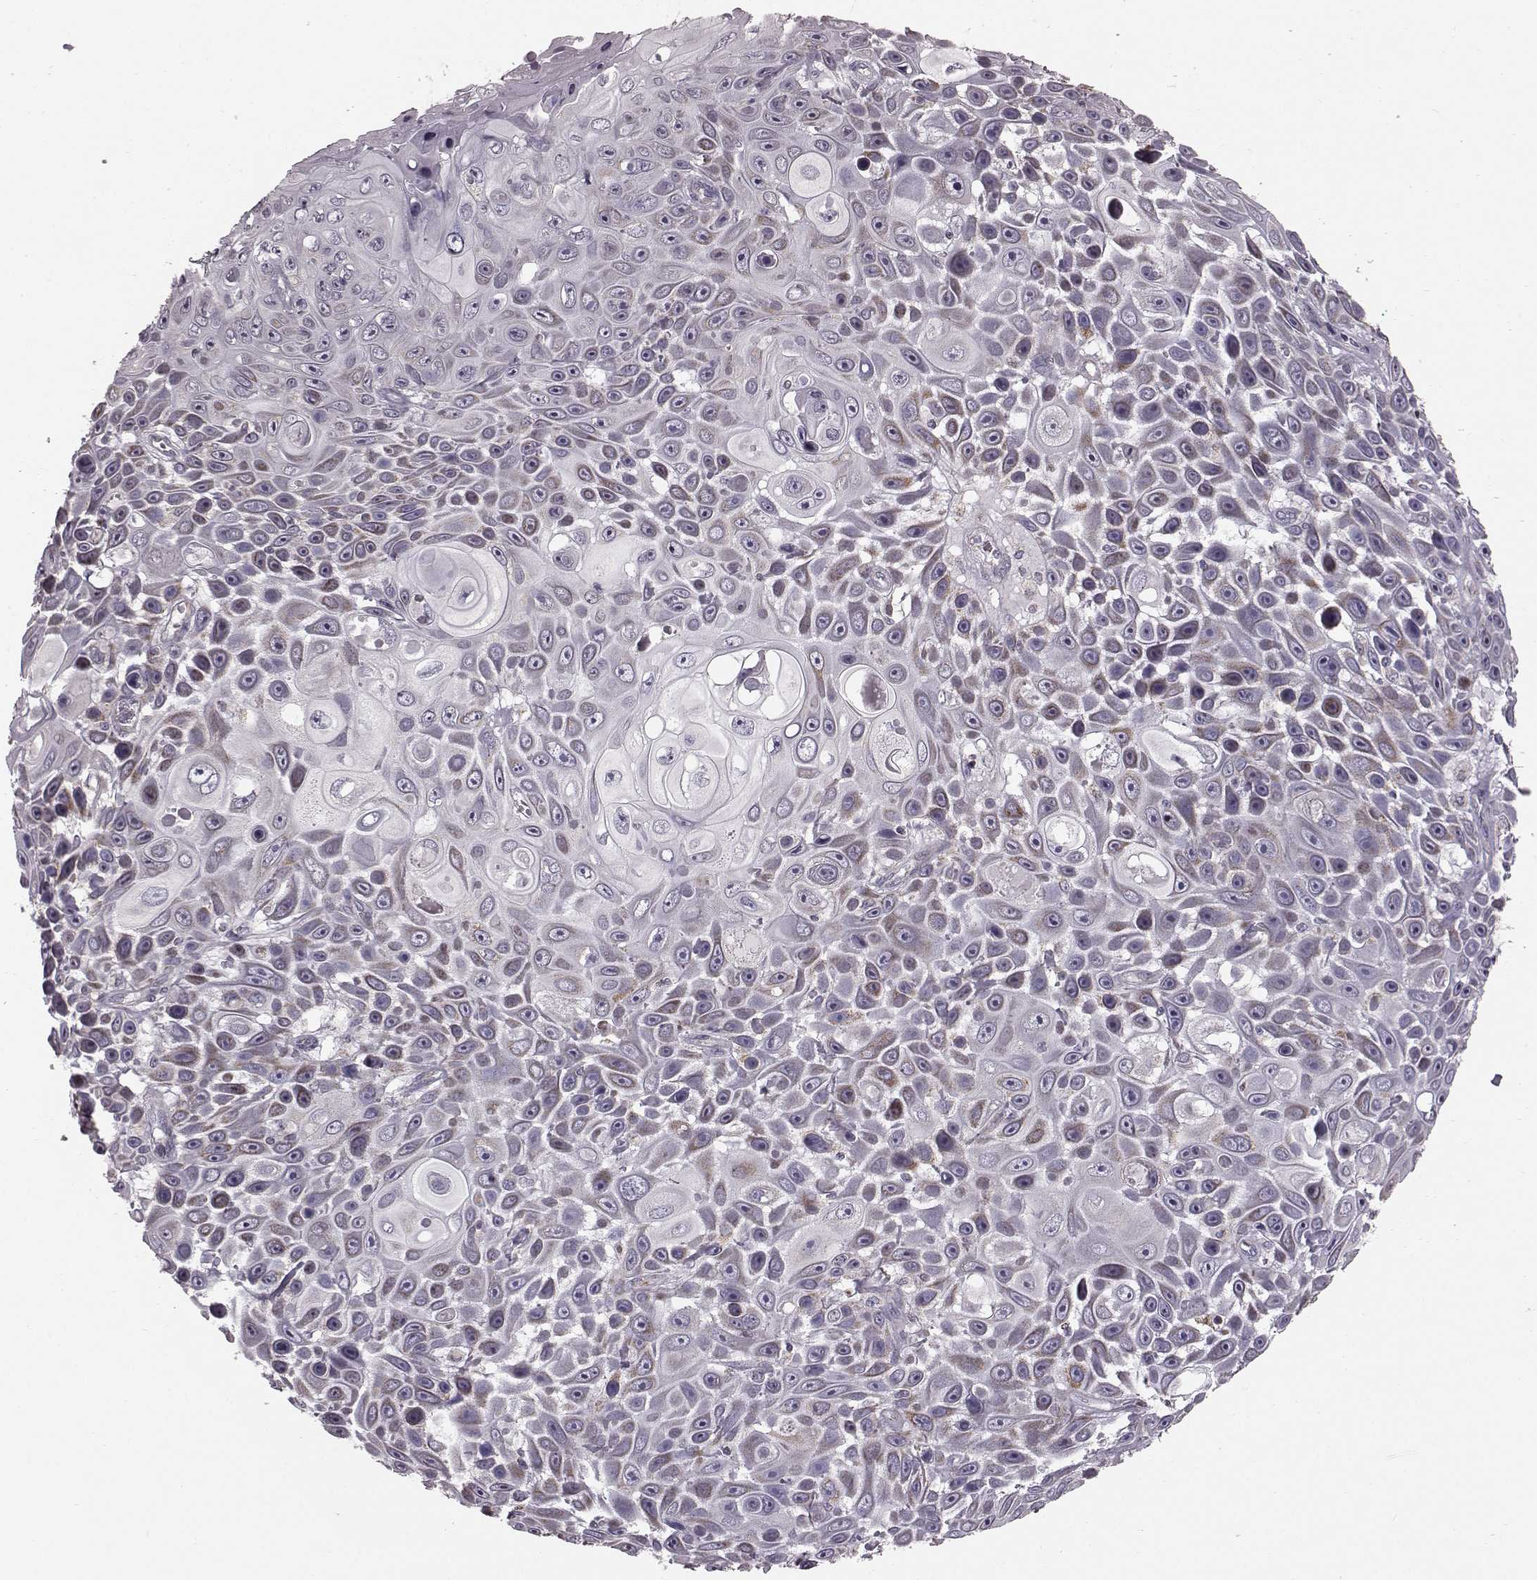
{"staining": {"intensity": "weak", "quantity": ">75%", "location": "cytoplasmic/membranous"}, "tissue": "skin cancer", "cell_type": "Tumor cells", "image_type": "cancer", "snomed": [{"axis": "morphology", "description": "Squamous cell carcinoma, NOS"}, {"axis": "topography", "description": "Skin"}], "caption": "Weak cytoplasmic/membranous expression for a protein is appreciated in approximately >75% of tumor cells of skin cancer using immunohistochemistry.", "gene": "ATP5MF", "patient": {"sex": "male", "age": 82}}